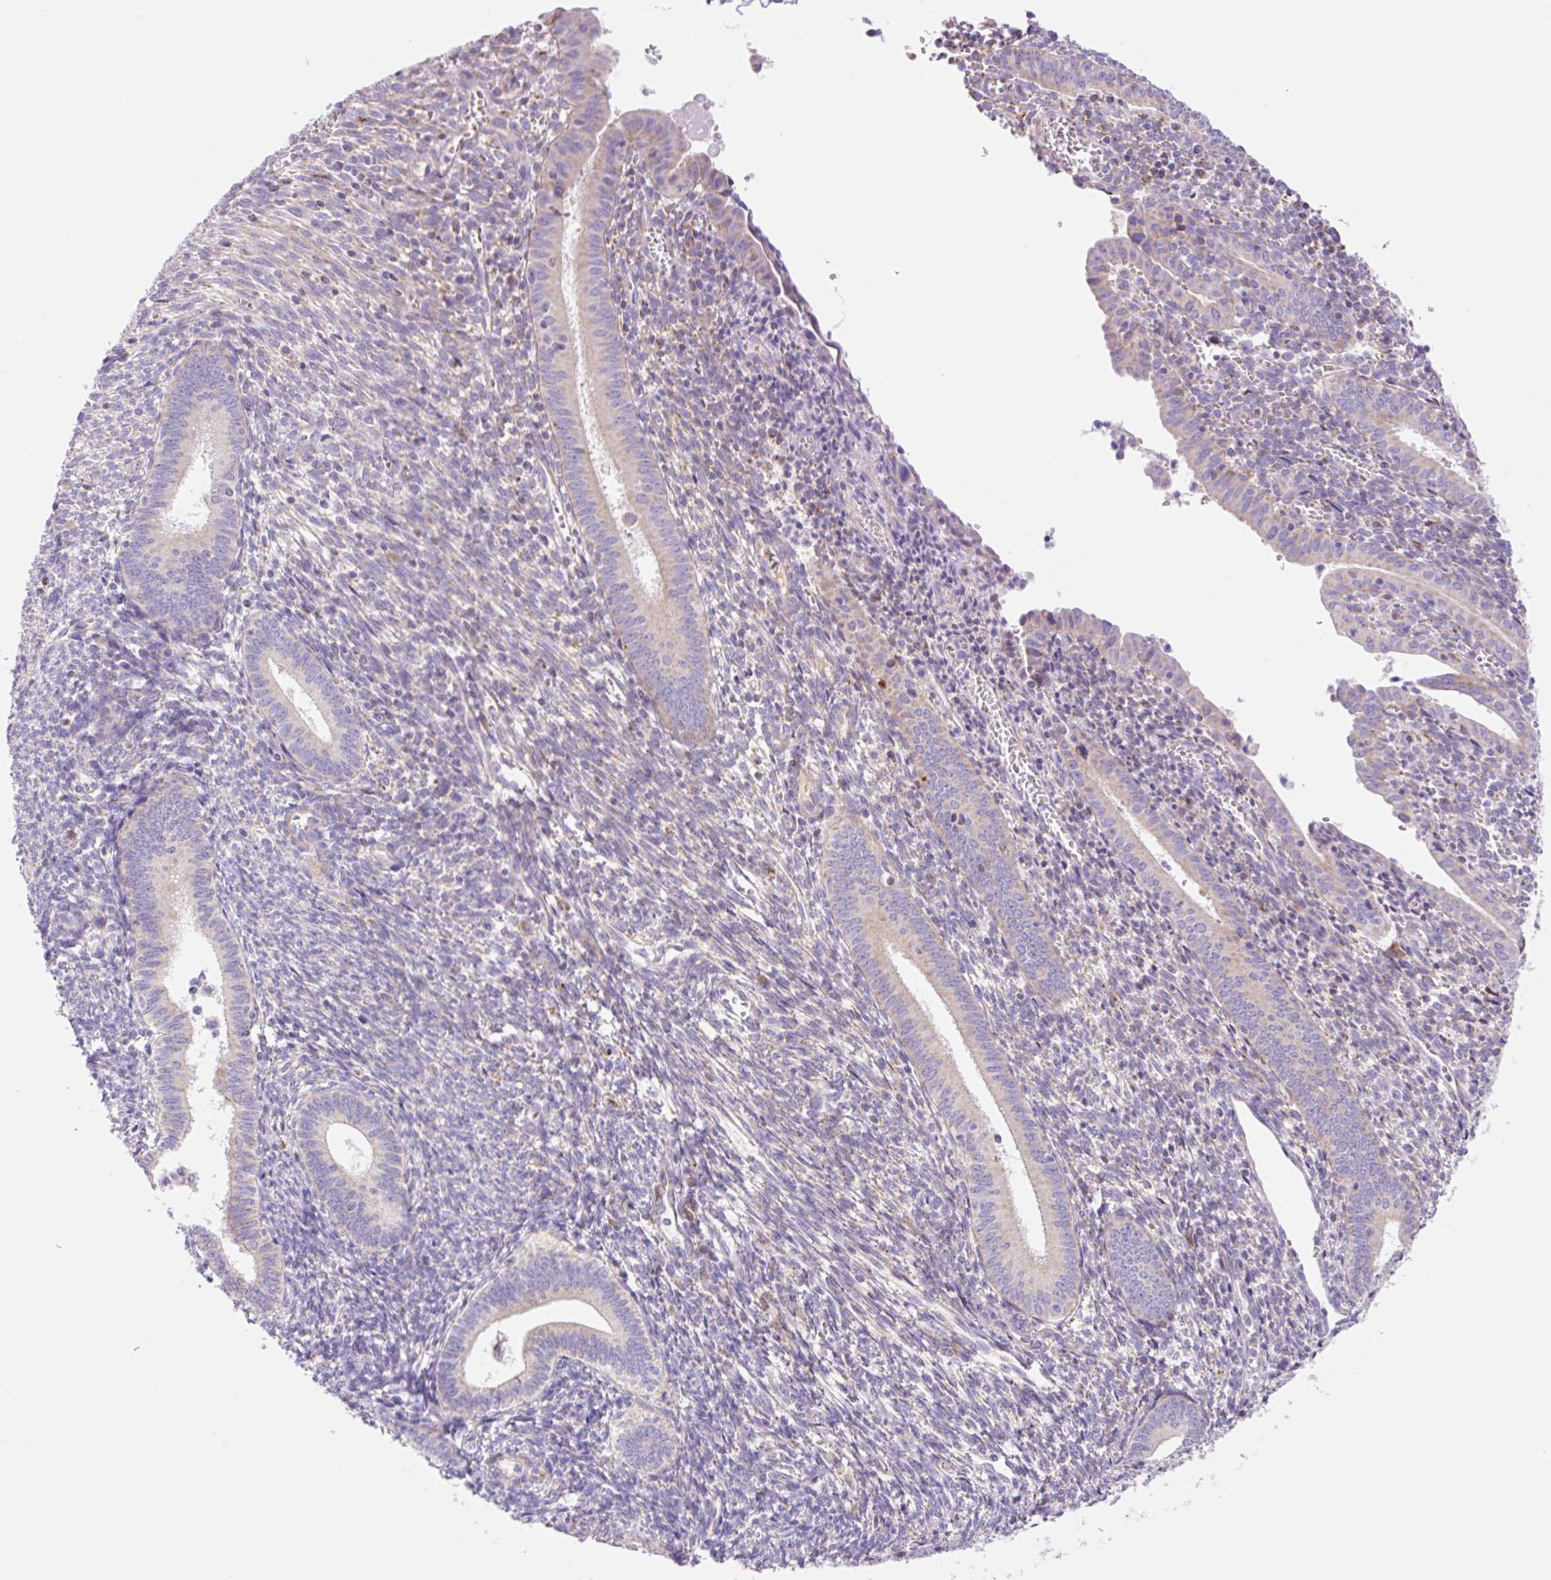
{"staining": {"intensity": "moderate", "quantity": "<25%", "location": "cytoplasmic/membranous"}, "tissue": "endometrium", "cell_type": "Cells in endometrial stroma", "image_type": "normal", "snomed": [{"axis": "morphology", "description": "Normal tissue, NOS"}, {"axis": "topography", "description": "Endometrium"}], "caption": "Approximately <25% of cells in endometrial stroma in benign human endometrium demonstrate moderate cytoplasmic/membranous protein expression as visualized by brown immunohistochemical staining.", "gene": "ETNK2", "patient": {"sex": "female", "age": 41}}